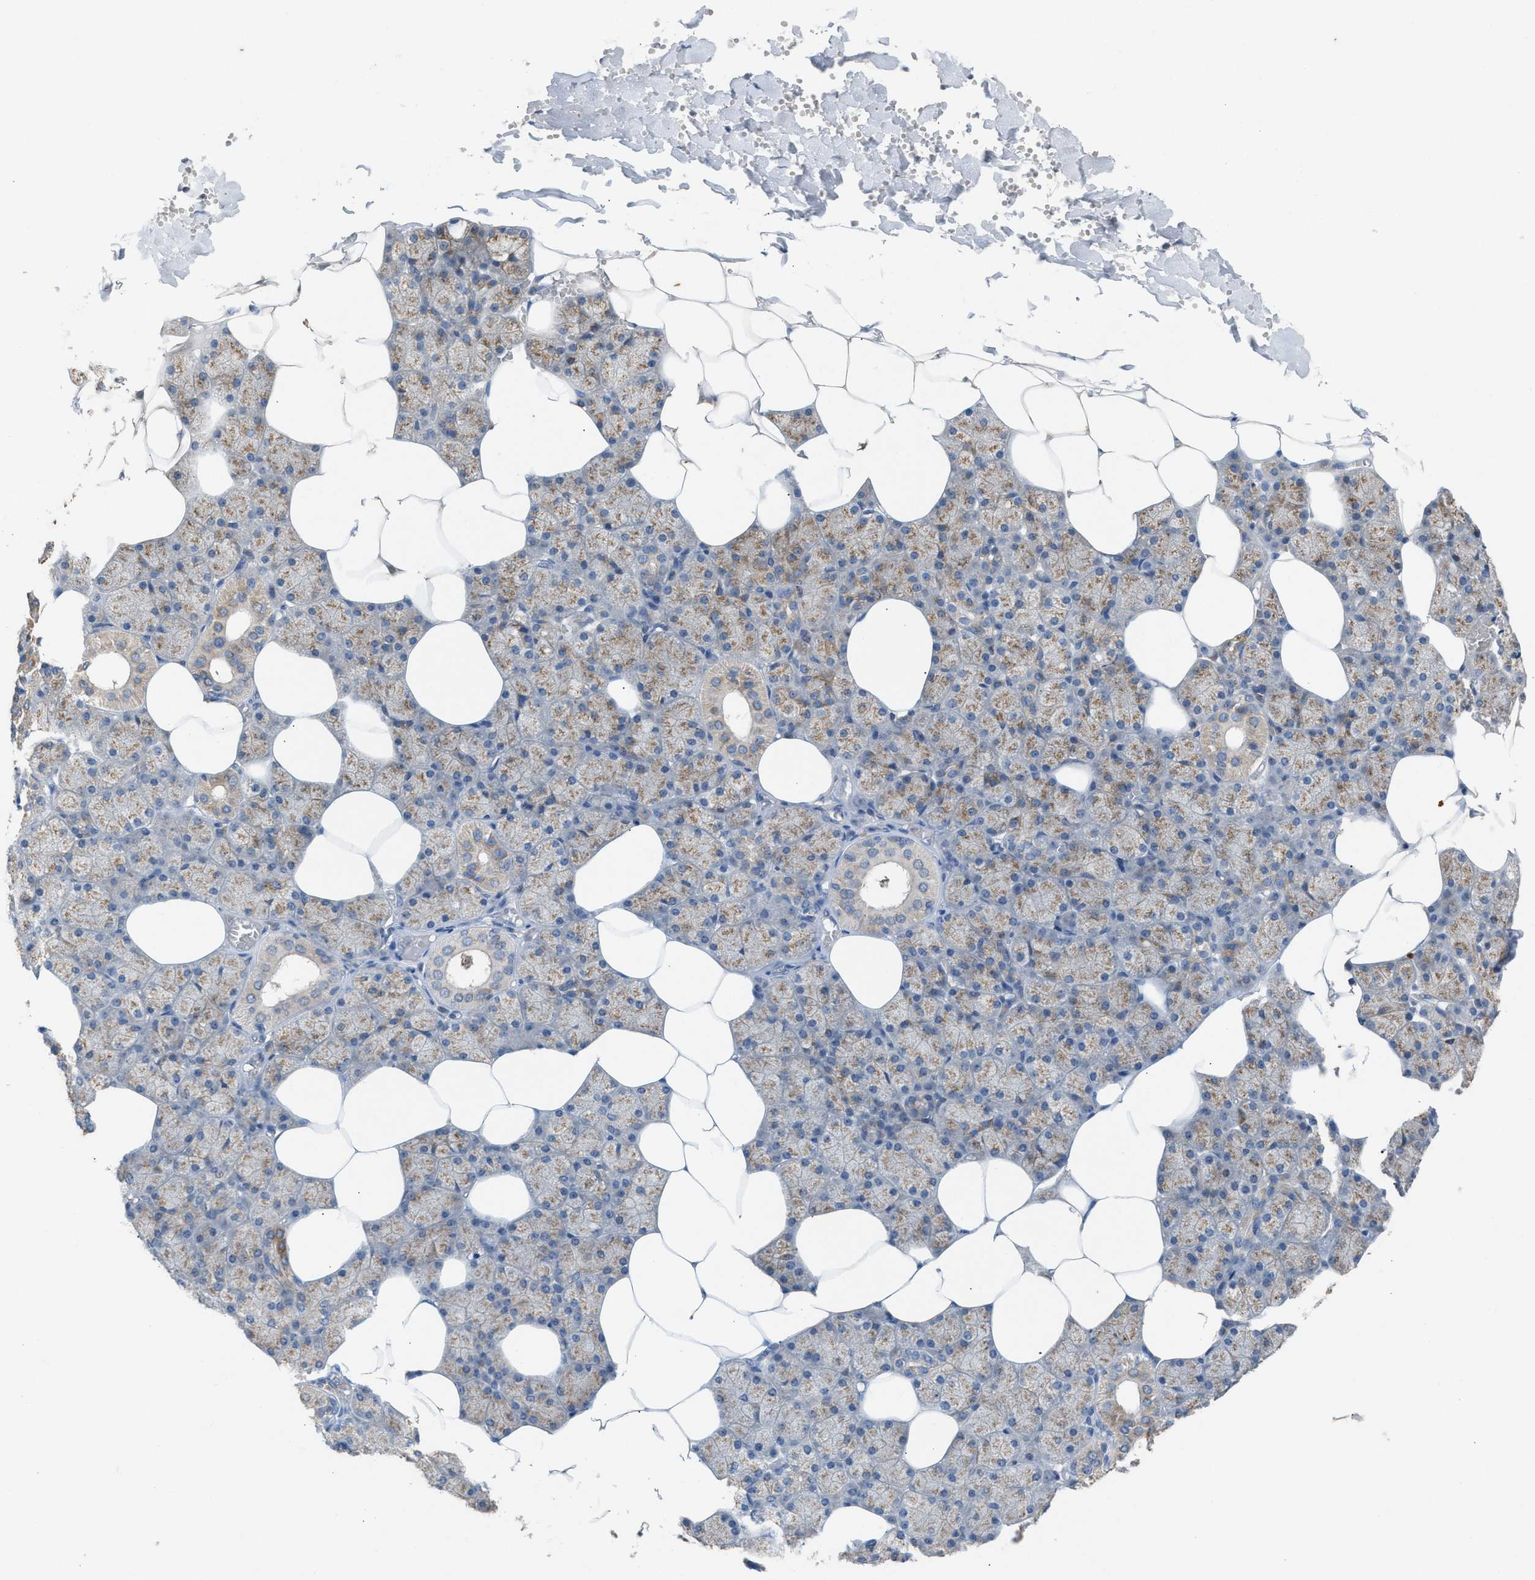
{"staining": {"intensity": "moderate", "quantity": ">75%", "location": "cytoplasmic/membranous"}, "tissue": "salivary gland", "cell_type": "Glandular cells", "image_type": "normal", "snomed": [{"axis": "morphology", "description": "Normal tissue, NOS"}, {"axis": "topography", "description": "Salivary gland"}], "caption": "Moderate cytoplasmic/membranous positivity for a protein is present in about >75% of glandular cells of normal salivary gland using immunohistochemistry (IHC).", "gene": "TPK1", "patient": {"sex": "male", "age": 62}}